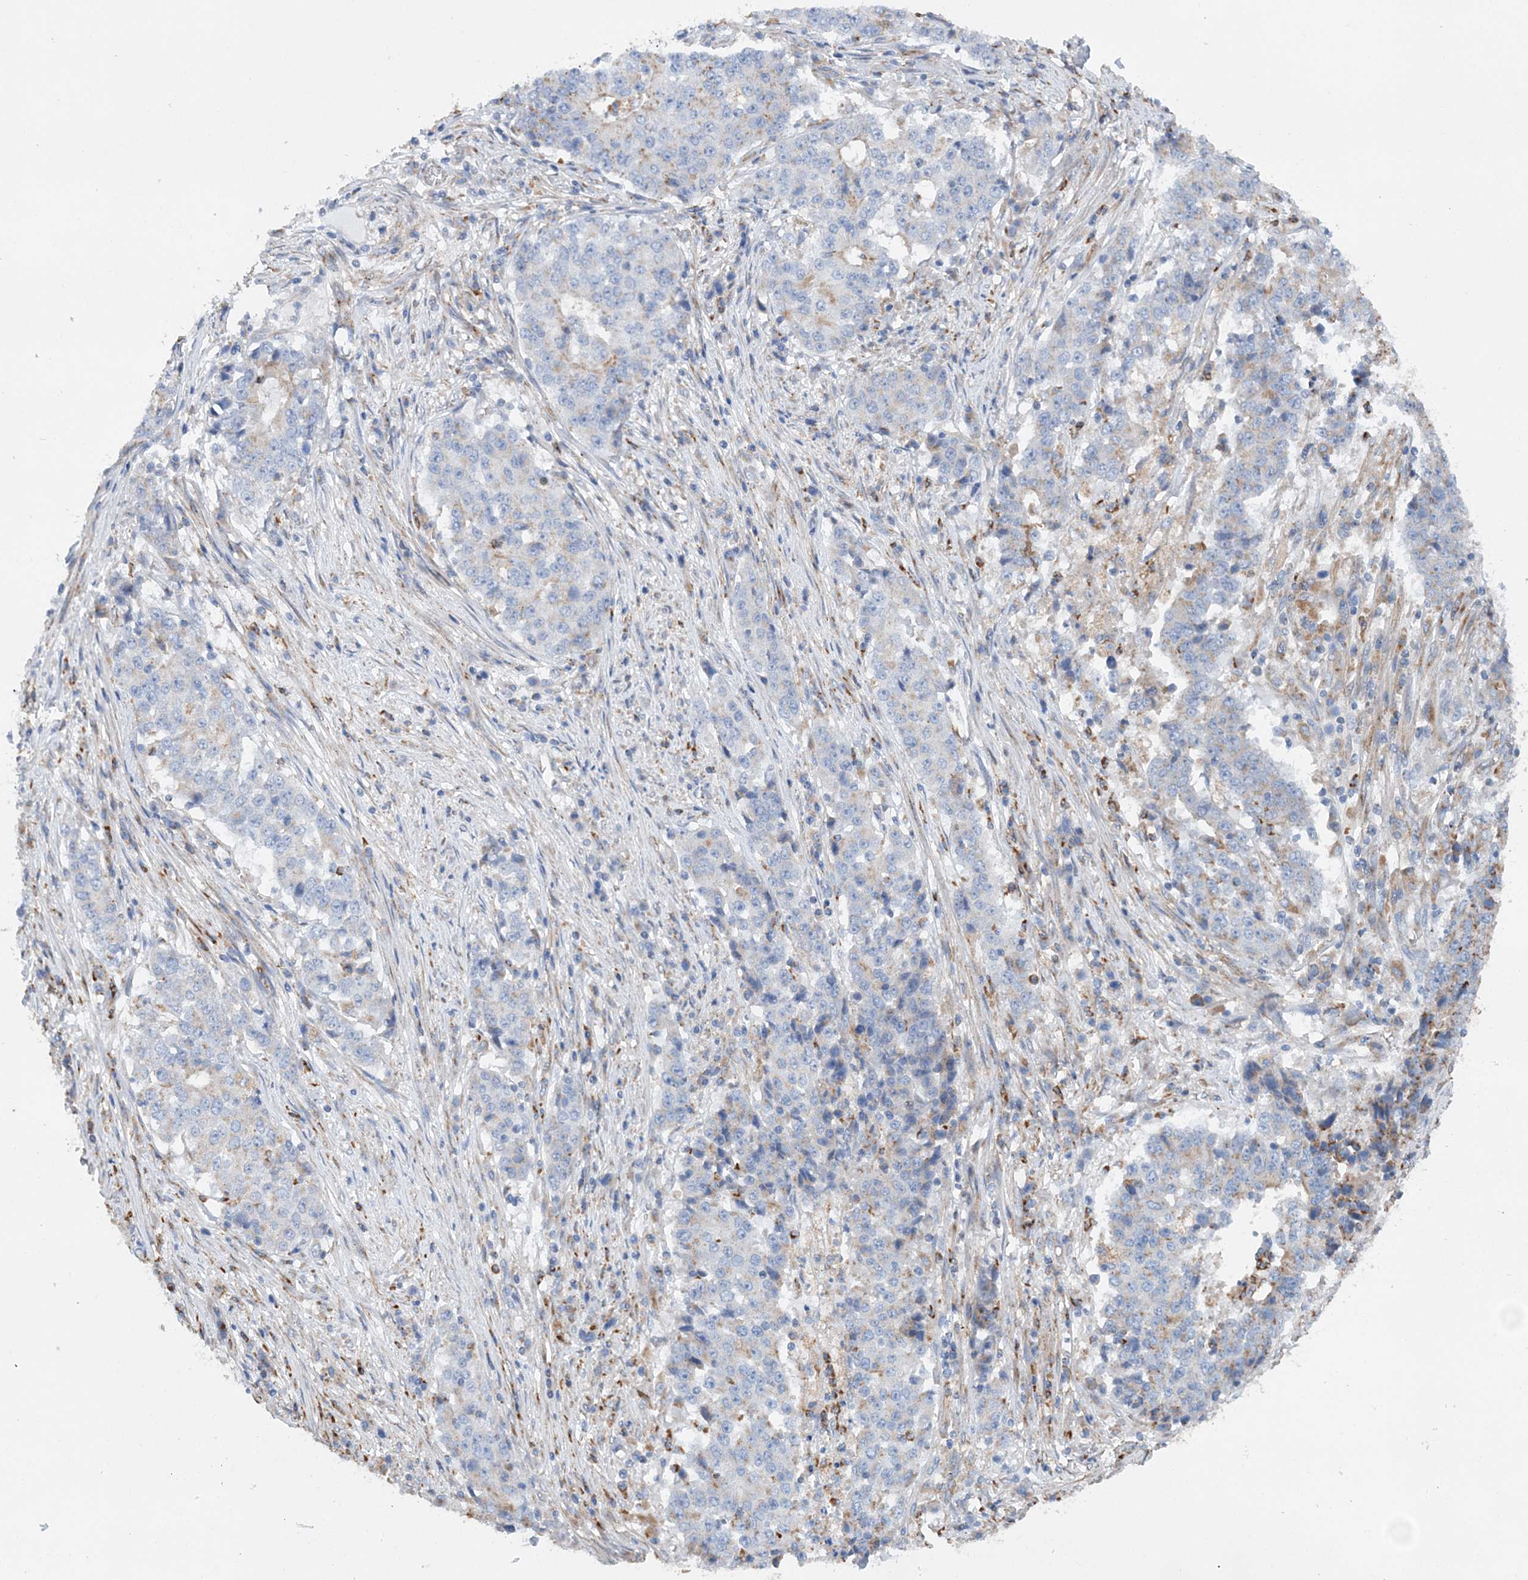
{"staining": {"intensity": "weak", "quantity": "<25%", "location": "cytoplasmic/membranous"}, "tissue": "stomach cancer", "cell_type": "Tumor cells", "image_type": "cancer", "snomed": [{"axis": "morphology", "description": "Adenocarcinoma, NOS"}, {"axis": "topography", "description": "Stomach"}], "caption": "High power microscopy photomicrograph of an immunohistochemistry (IHC) micrograph of stomach cancer (adenocarcinoma), revealing no significant staining in tumor cells.", "gene": "PTTG1IP", "patient": {"sex": "male", "age": 59}}